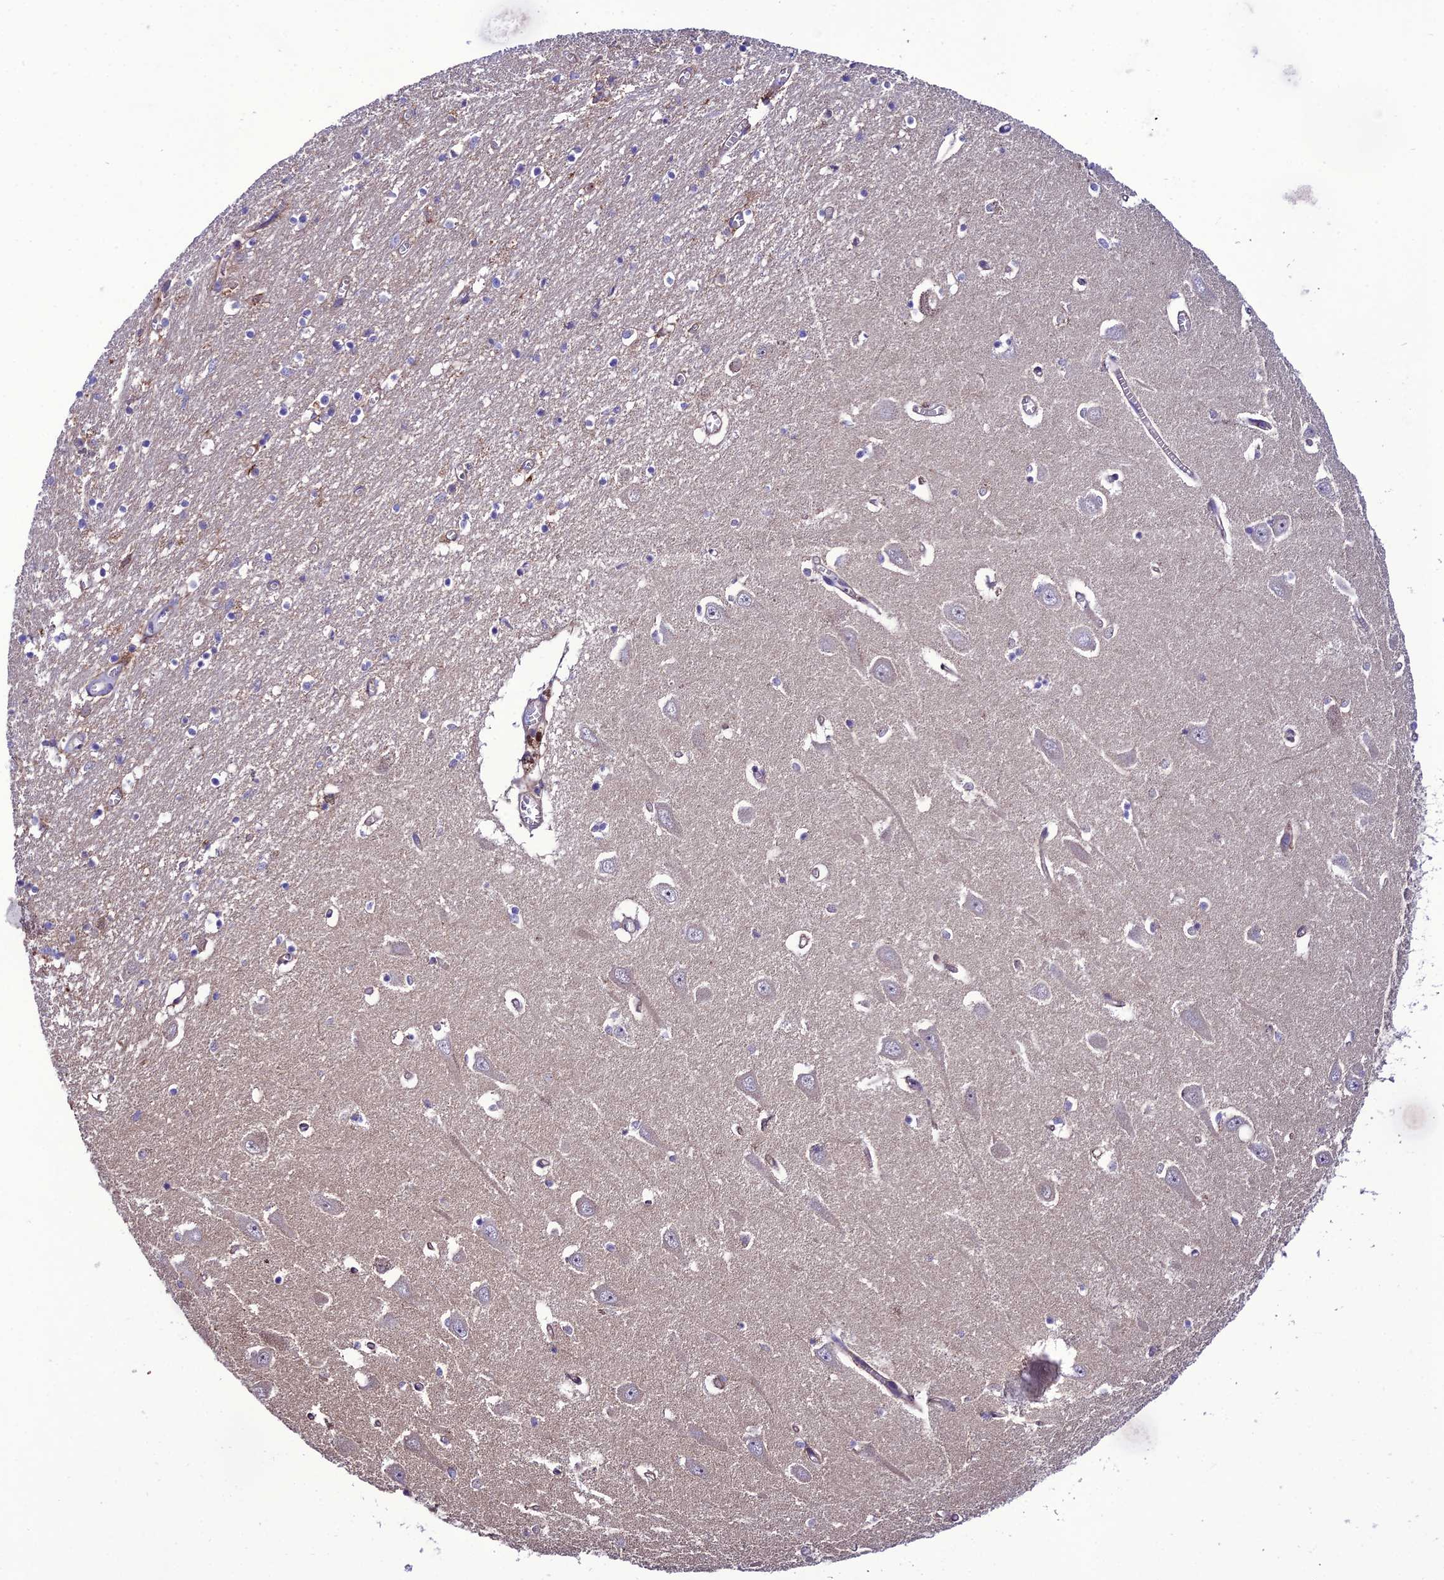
{"staining": {"intensity": "negative", "quantity": "none", "location": "none"}, "tissue": "hippocampus", "cell_type": "Glial cells", "image_type": "normal", "snomed": [{"axis": "morphology", "description": "Normal tissue, NOS"}, {"axis": "topography", "description": "Hippocampus"}], "caption": "There is no significant positivity in glial cells of hippocampus. (Brightfield microscopy of DAB IHC at high magnification).", "gene": "PPIL3", "patient": {"sex": "male", "age": 70}}